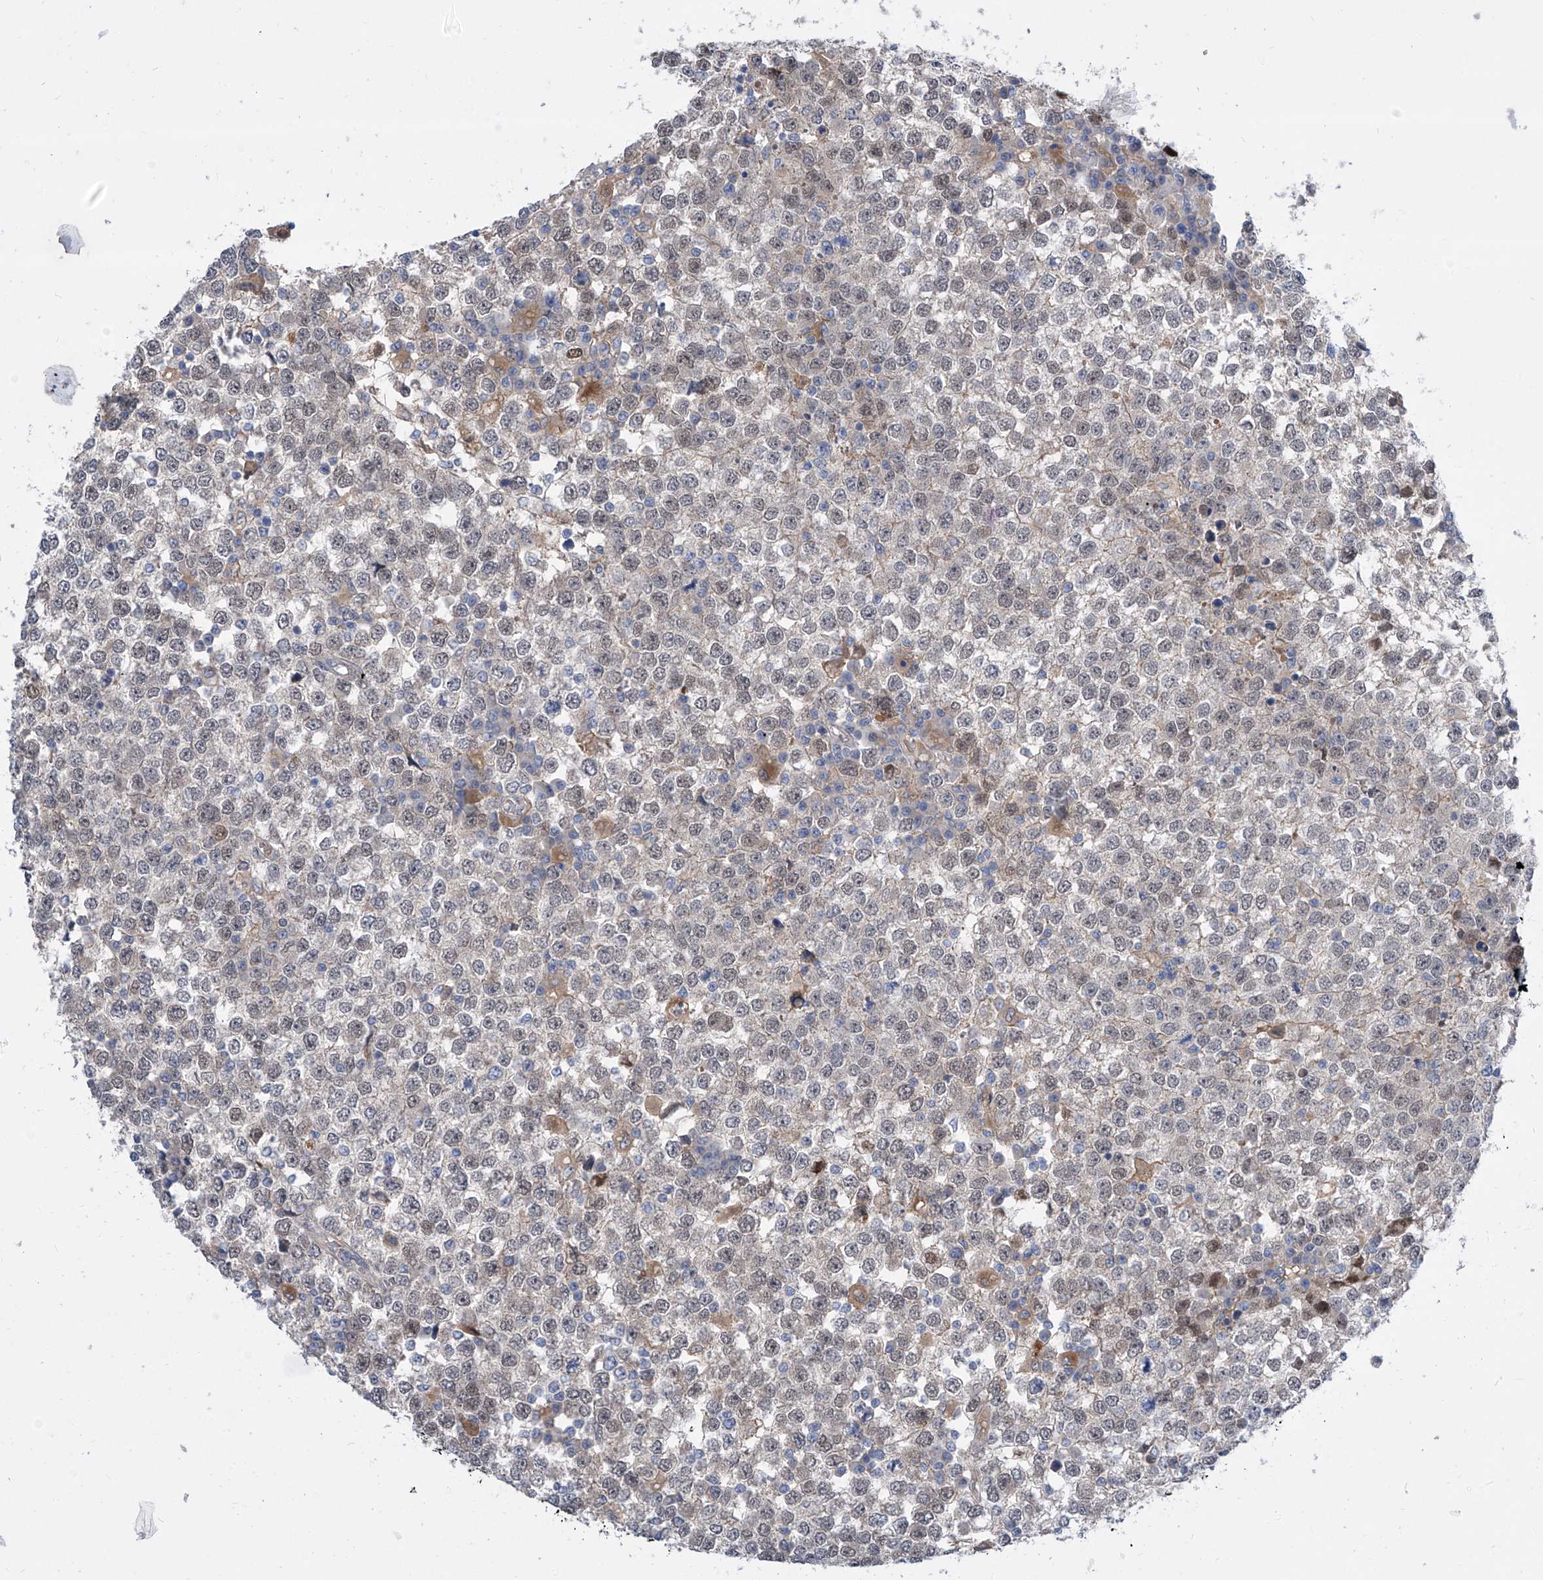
{"staining": {"intensity": "negative", "quantity": "none", "location": "none"}, "tissue": "testis cancer", "cell_type": "Tumor cells", "image_type": "cancer", "snomed": [{"axis": "morphology", "description": "Seminoma, NOS"}, {"axis": "topography", "description": "Testis"}], "caption": "This is an immunohistochemistry (IHC) photomicrograph of human seminoma (testis). There is no staining in tumor cells.", "gene": "SRBD1", "patient": {"sex": "male", "age": 65}}